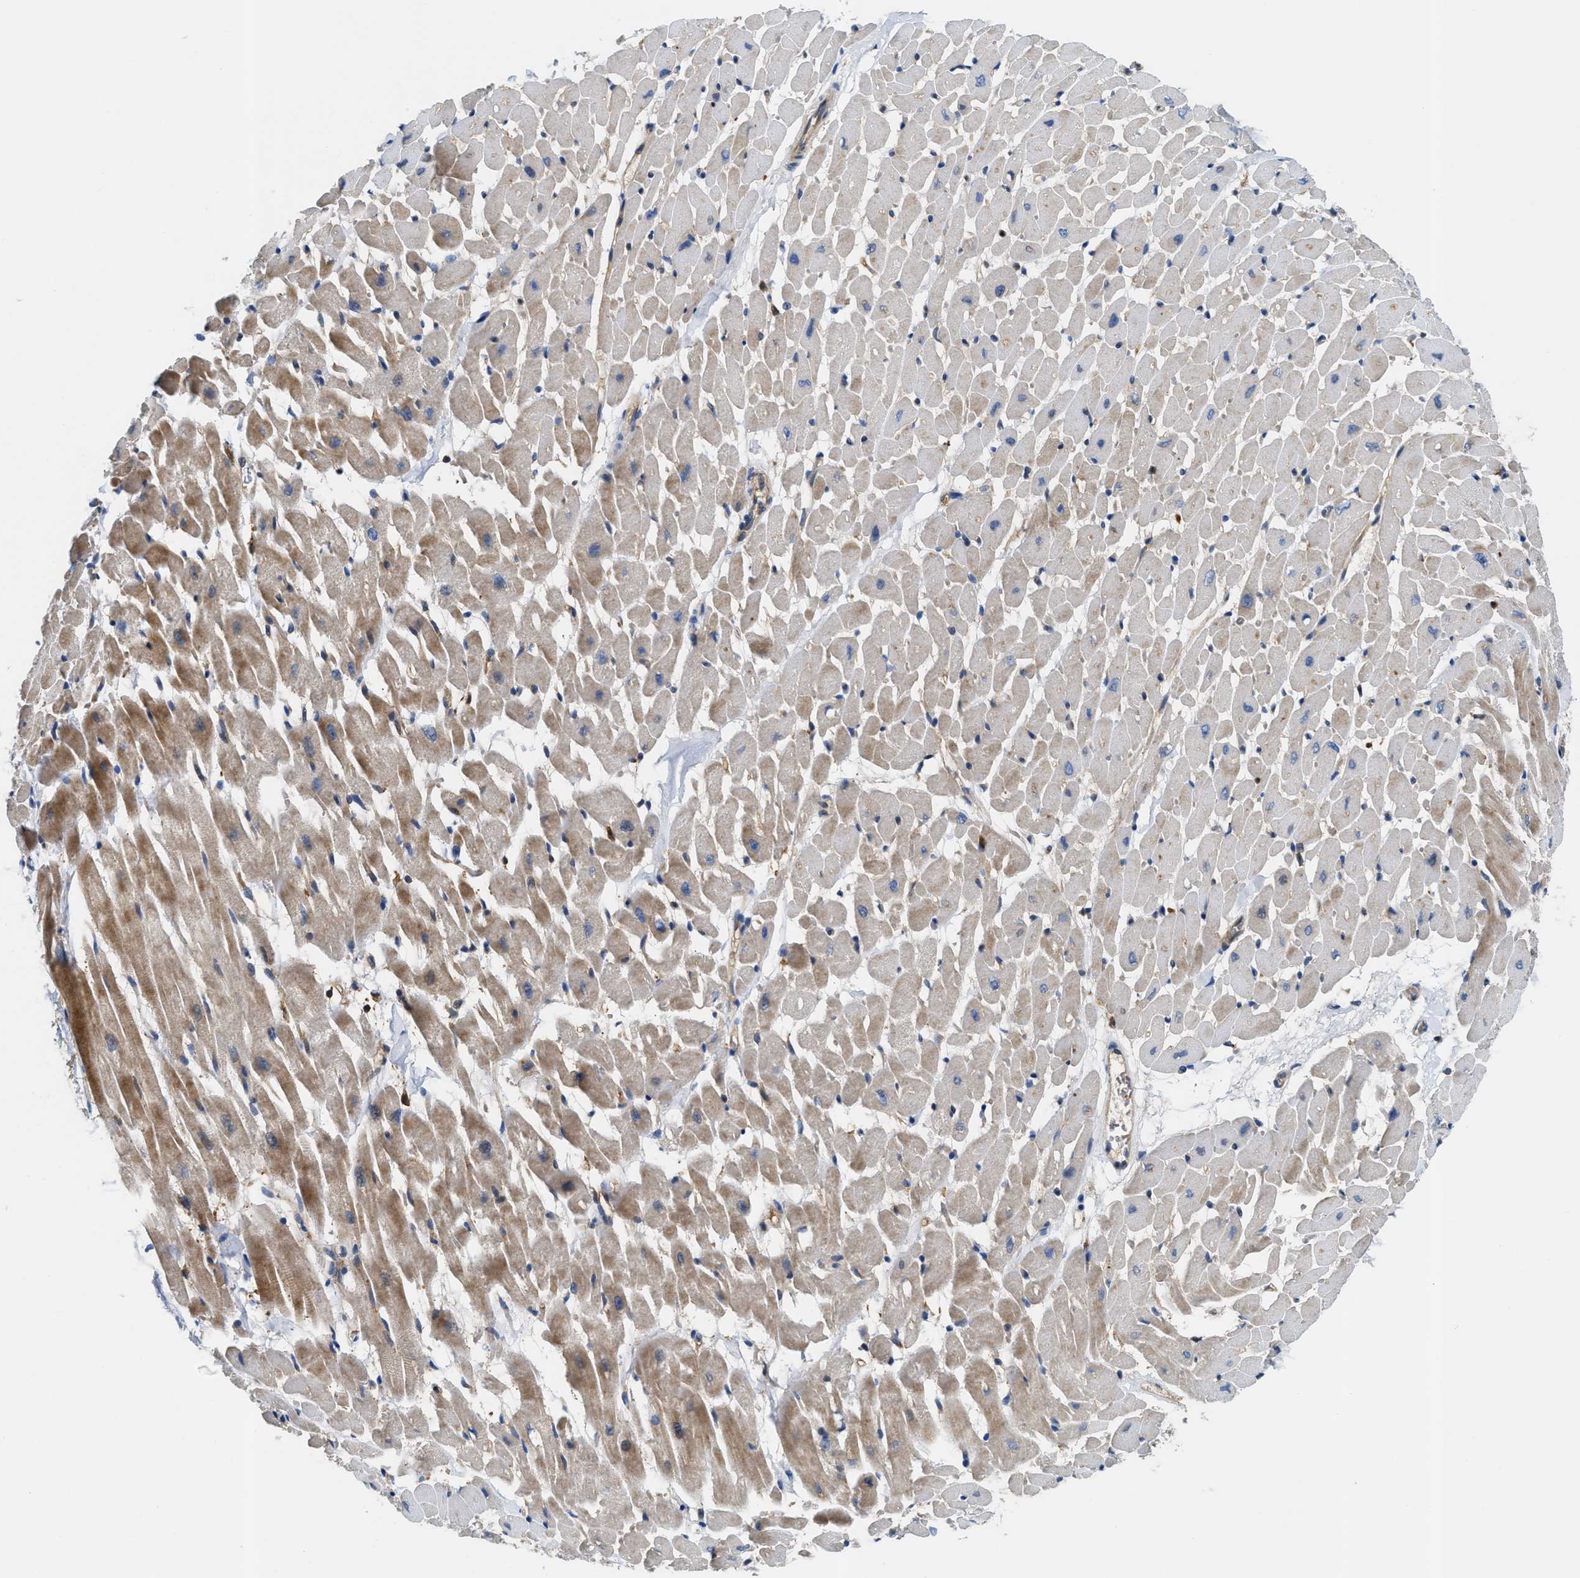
{"staining": {"intensity": "moderate", "quantity": "<25%", "location": "cytoplasmic/membranous"}, "tissue": "heart muscle", "cell_type": "Cardiomyocytes", "image_type": "normal", "snomed": [{"axis": "morphology", "description": "Normal tissue, NOS"}, {"axis": "topography", "description": "Heart"}], "caption": "Heart muscle stained for a protein (brown) displays moderate cytoplasmic/membranous positive positivity in about <25% of cardiomyocytes.", "gene": "OSTF1", "patient": {"sex": "male", "age": 45}}